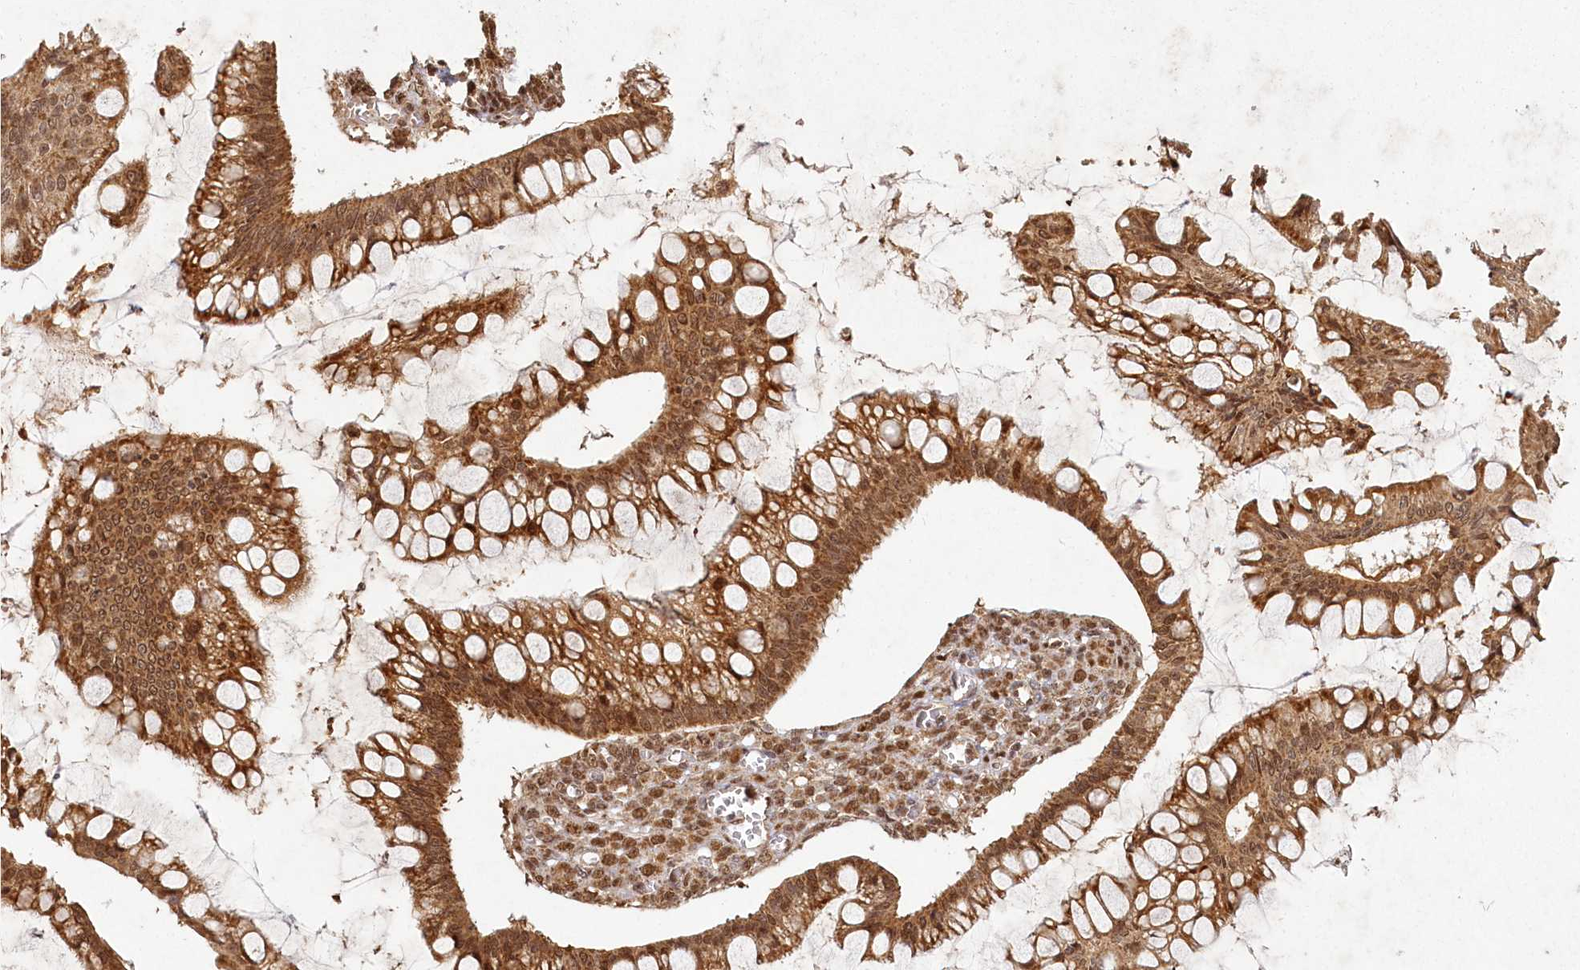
{"staining": {"intensity": "moderate", "quantity": ">75%", "location": "cytoplasmic/membranous,nuclear"}, "tissue": "ovarian cancer", "cell_type": "Tumor cells", "image_type": "cancer", "snomed": [{"axis": "morphology", "description": "Cystadenocarcinoma, mucinous, NOS"}, {"axis": "topography", "description": "Ovary"}], "caption": "The histopathology image reveals staining of mucinous cystadenocarcinoma (ovarian), revealing moderate cytoplasmic/membranous and nuclear protein expression (brown color) within tumor cells.", "gene": "MICU1", "patient": {"sex": "female", "age": 73}}